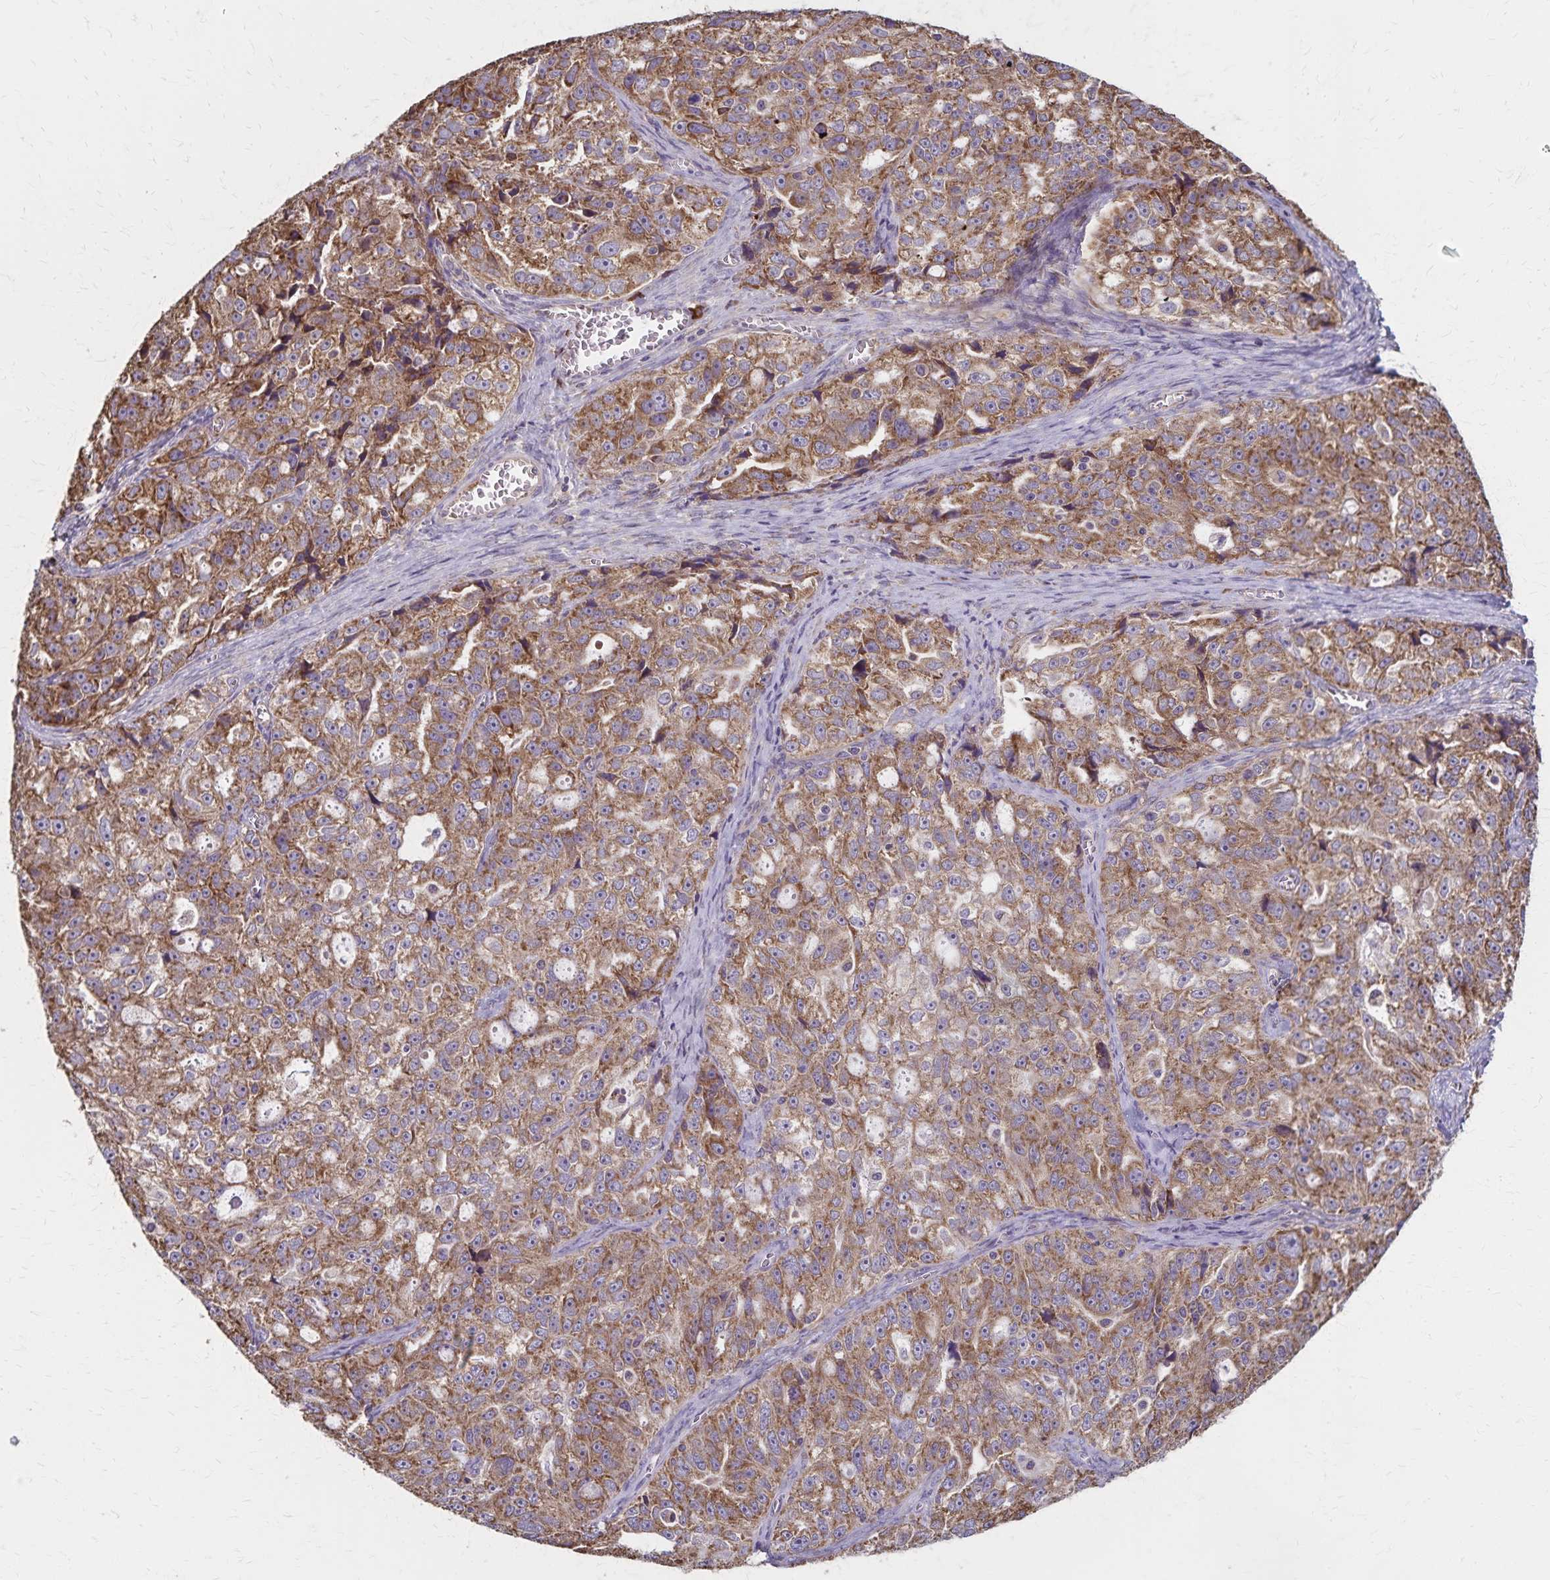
{"staining": {"intensity": "moderate", "quantity": ">75%", "location": "cytoplasmic/membranous"}, "tissue": "ovarian cancer", "cell_type": "Tumor cells", "image_type": "cancer", "snomed": [{"axis": "morphology", "description": "Cystadenocarcinoma, serous, NOS"}, {"axis": "topography", "description": "Ovary"}], "caption": "Moderate cytoplasmic/membranous staining is identified in approximately >75% of tumor cells in ovarian cancer.", "gene": "RNF10", "patient": {"sex": "female", "age": 51}}